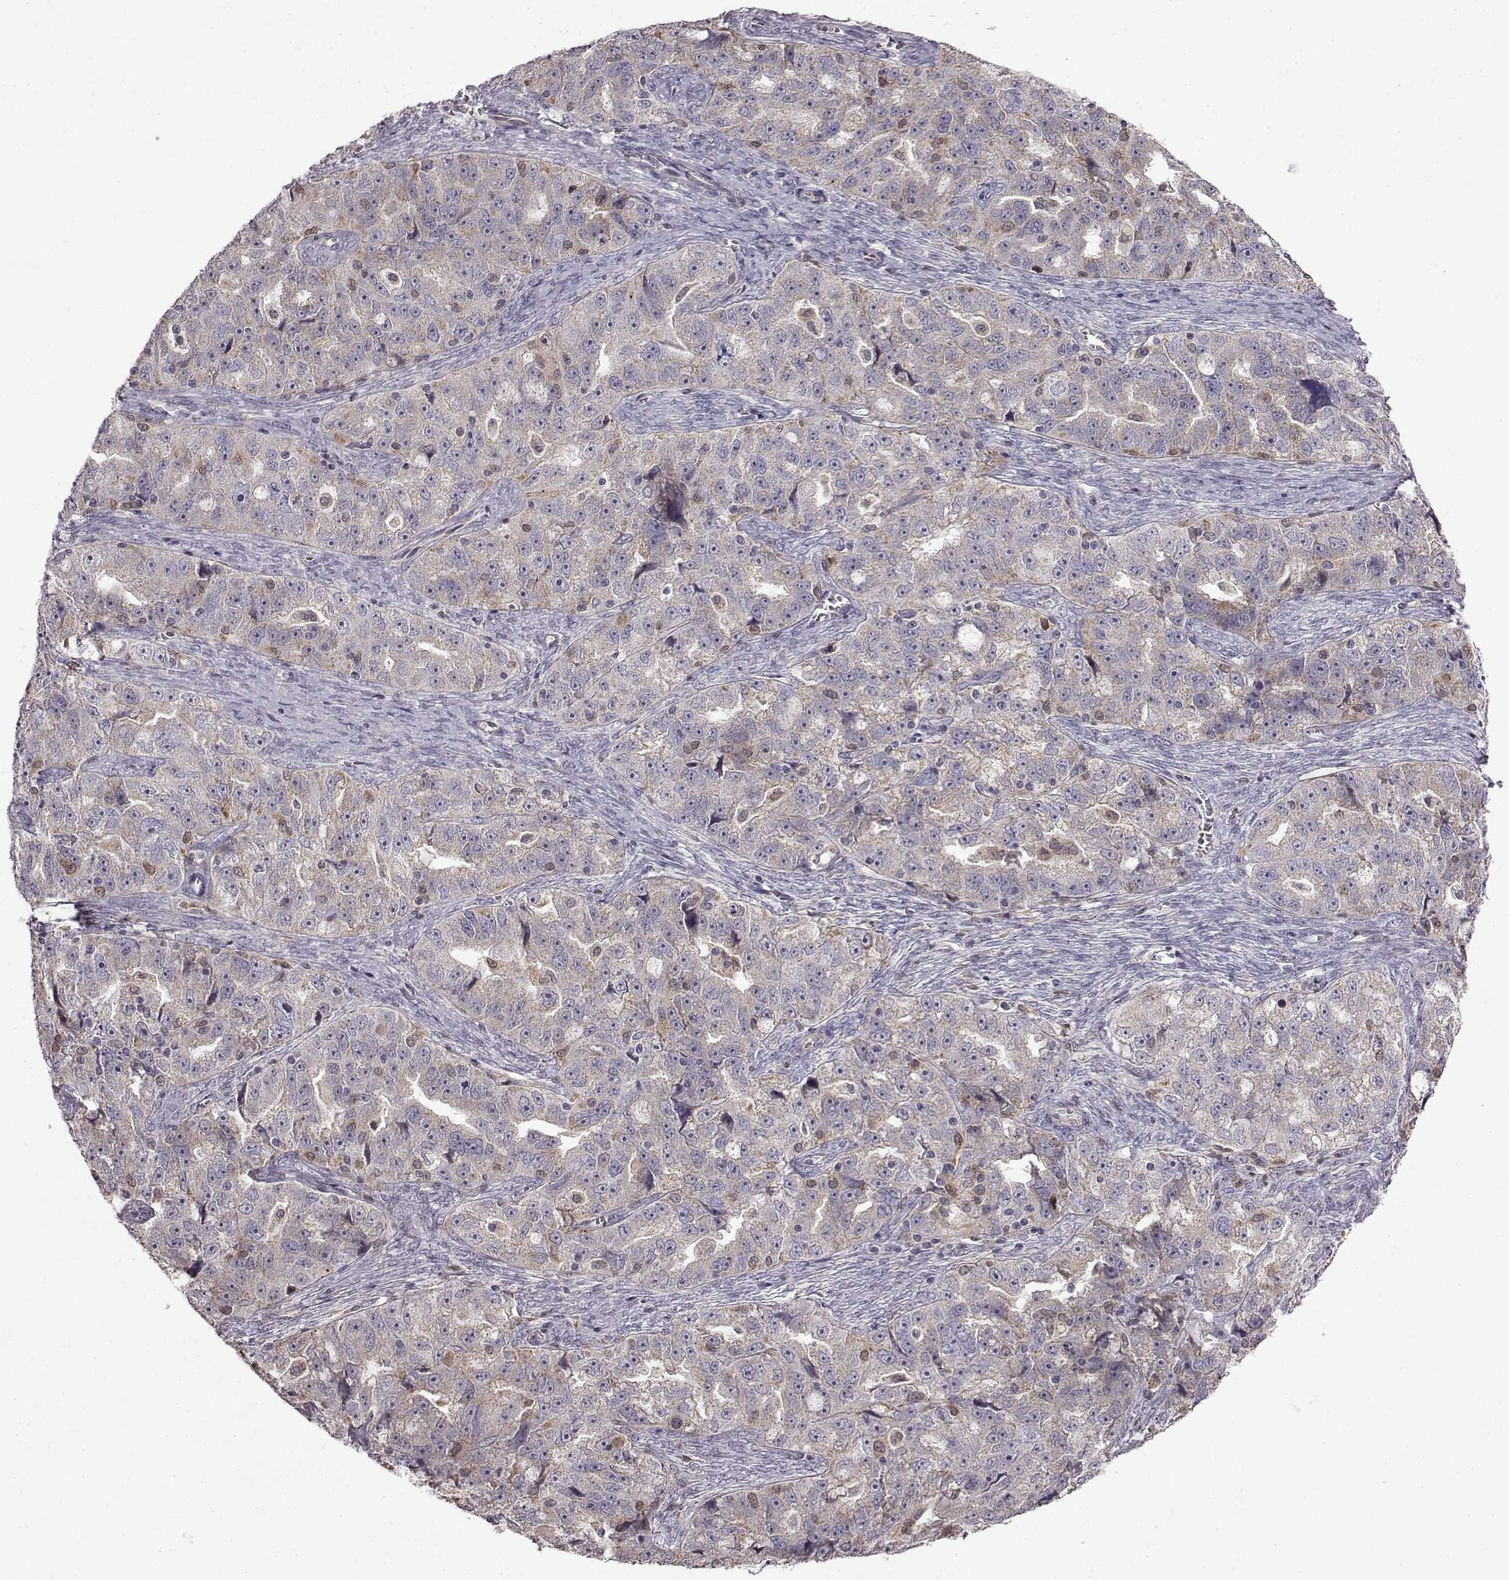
{"staining": {"intensity": "weak", "quantity": "<25%", "location": "cytoplasmic/membranous"}, "tissue": "ovarian cancer", "cell_type": "Tumor cells", "image_type": "cancer", "snomed": [{"axis": "morphology", "description": "Cystadenocarcinoma, serous, NOS"}, {"axis": "topography", "description": "Ovary"}], "caption": "An image of ovarian serous cystadenocarcinoma stained for a protein demonstrates no brown staining in tumor cells. (Immunohistochemistry (ihc), brightfield microscopy, high magnification).", "gene": "B3GNT6", "patient": {"sex": "female", "age": 51}}